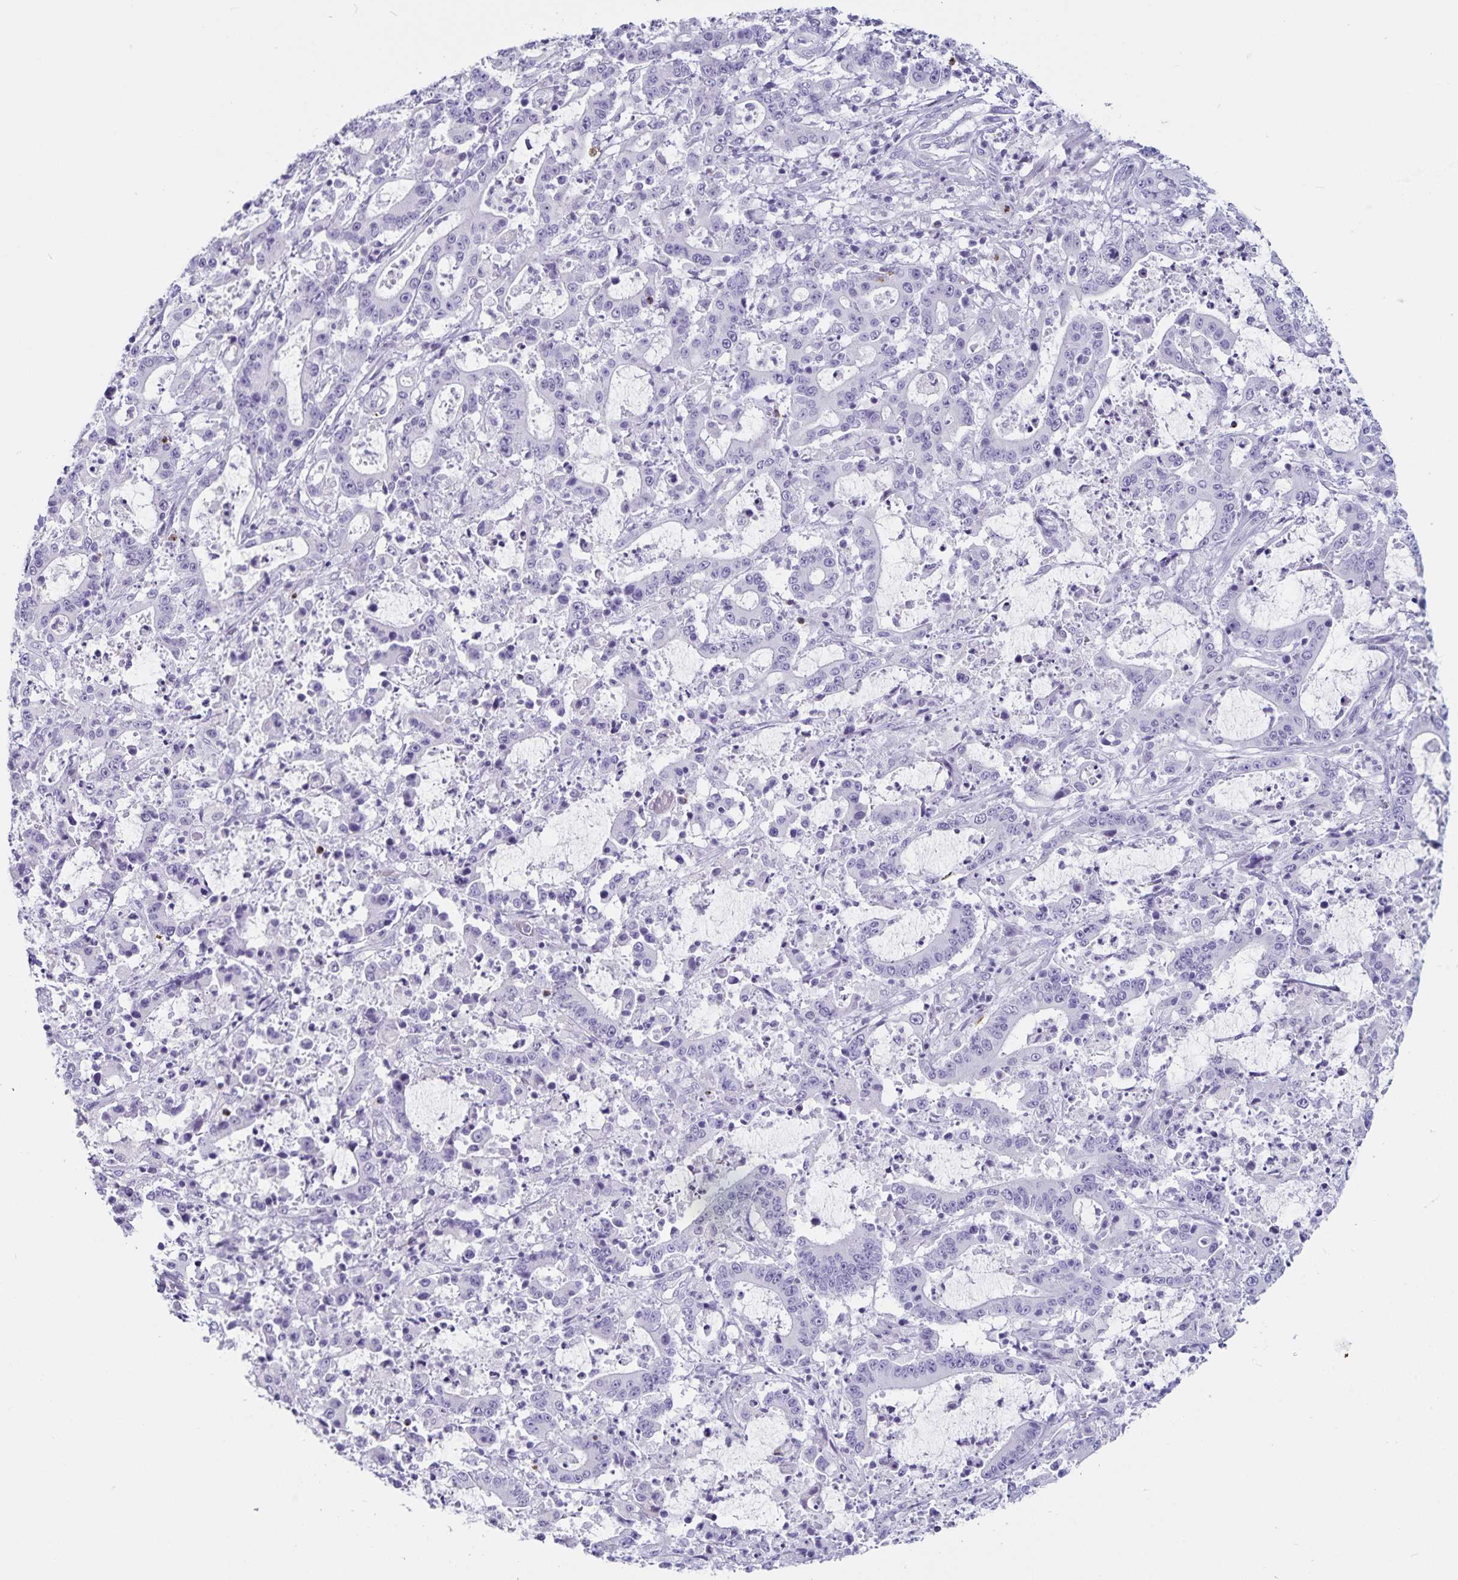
{"staining": {"intensity": "negative", "quantity": "none", "location": "none"}, "tissue": "stomach cancer", "cell_type": "Tumor cells", "image_type": "cancer", "snomed": [{"axis": "morphology", "description": "Adenocarcinoma, NOS"}, {"axis": "topography", "description": "Stomach, upper"}], "caption": "The photomicrograph exhibits no significant staining in tumor cells of stomach cancer. (DAB (3,3'-diaminobenzidine) IHC, high magnification).", "gene": "GNLY", "patient": {"sex": "male", "age": 68}}